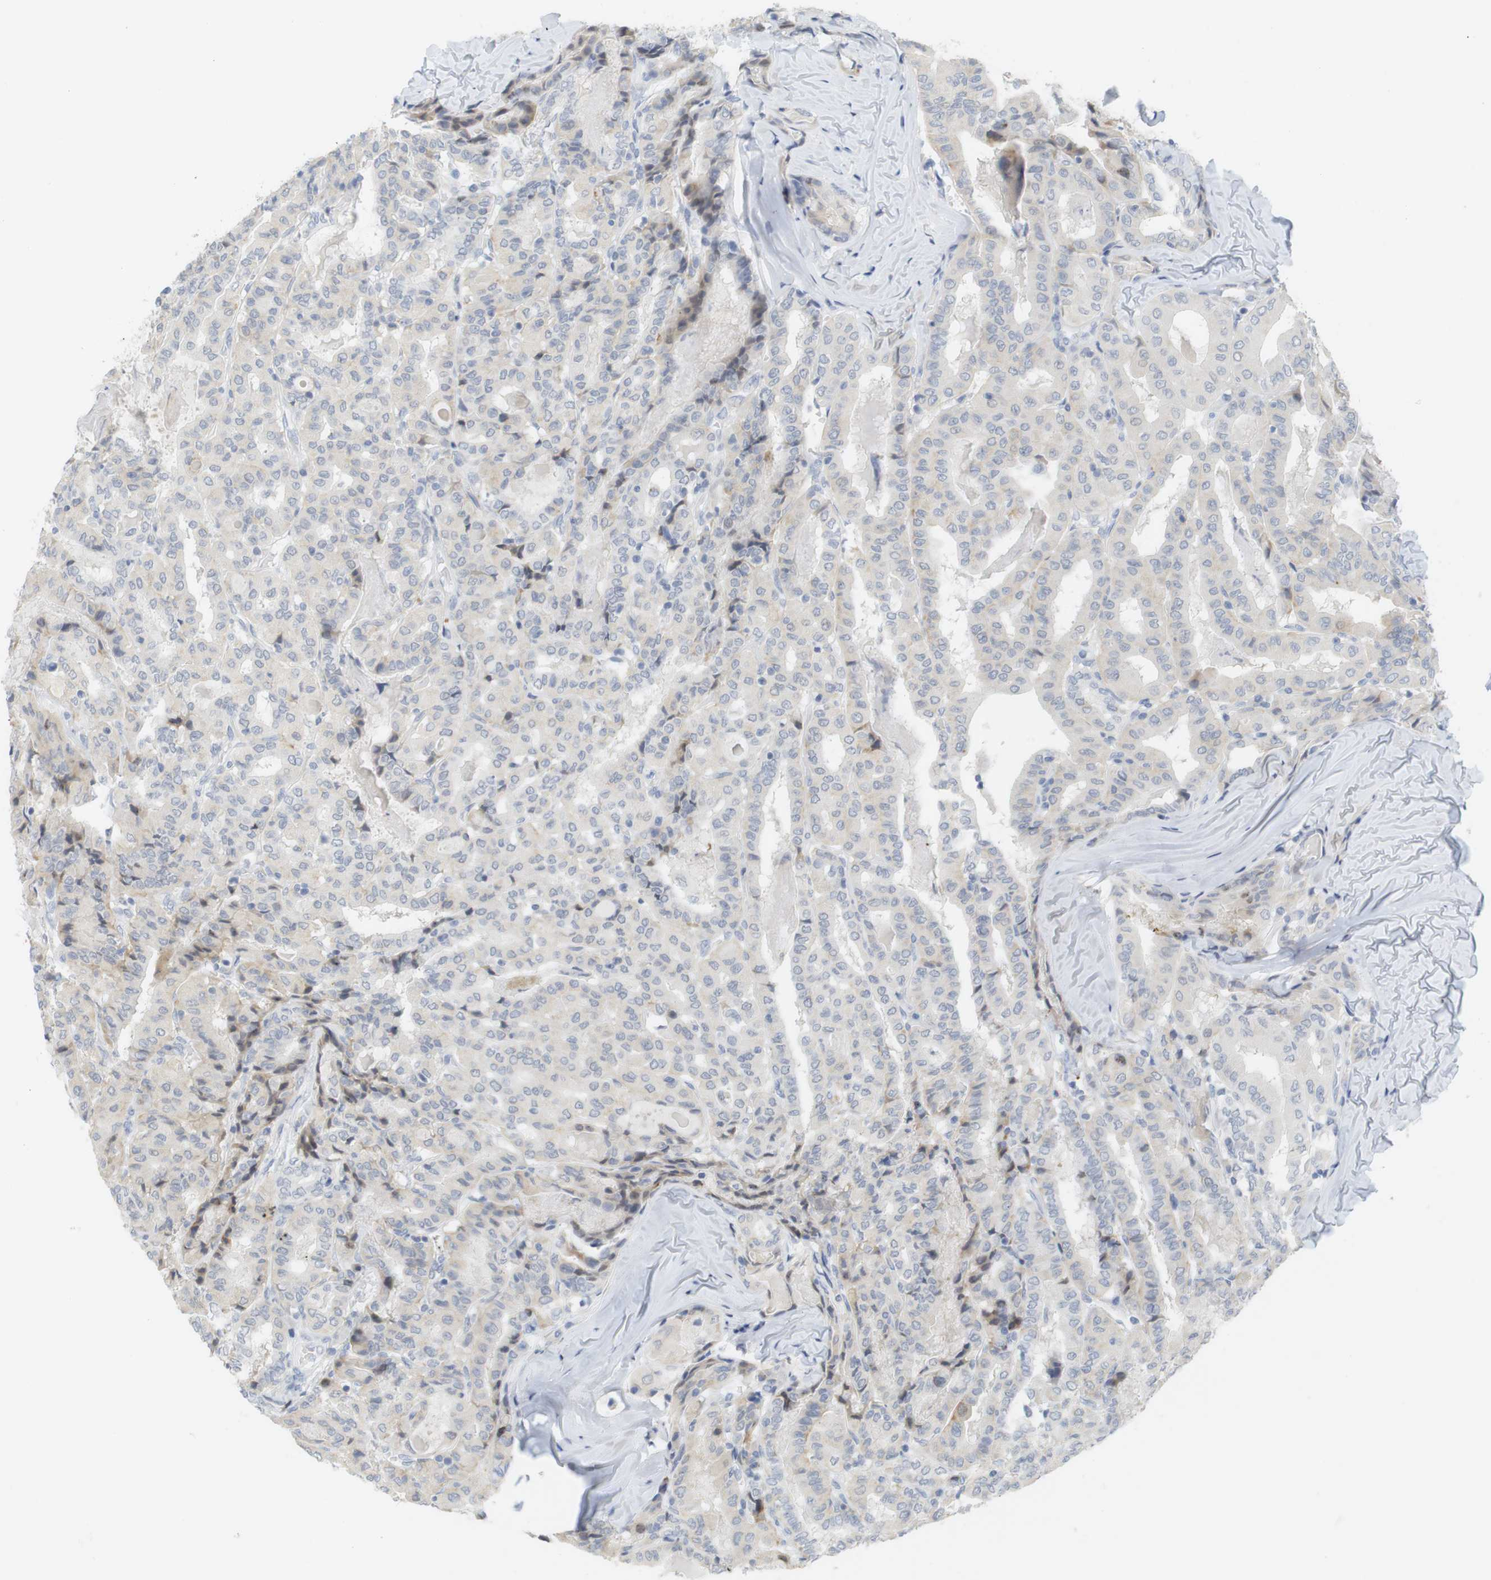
{"staining": {"intensity": "negative", "quantity": "none", "location": "none"}, "tissue": "thyroid cancer", "cell_type": "Tumor cells", "image_type": "cancer", "snomed": [{"axis": "morphology", "description": "Papillary adenocarcinoma, NOS"}, {"axis": "topography", "description": "Thyroid gland"}], "caption": "IHC of papillary adenocarcinoma (thyroid) demonstrates no positivity in tumor cells. (IHC, brightfield microscopy, high magnification).", "gene": "YIPF1", "patient": {"sex": "female", "age": 42}}